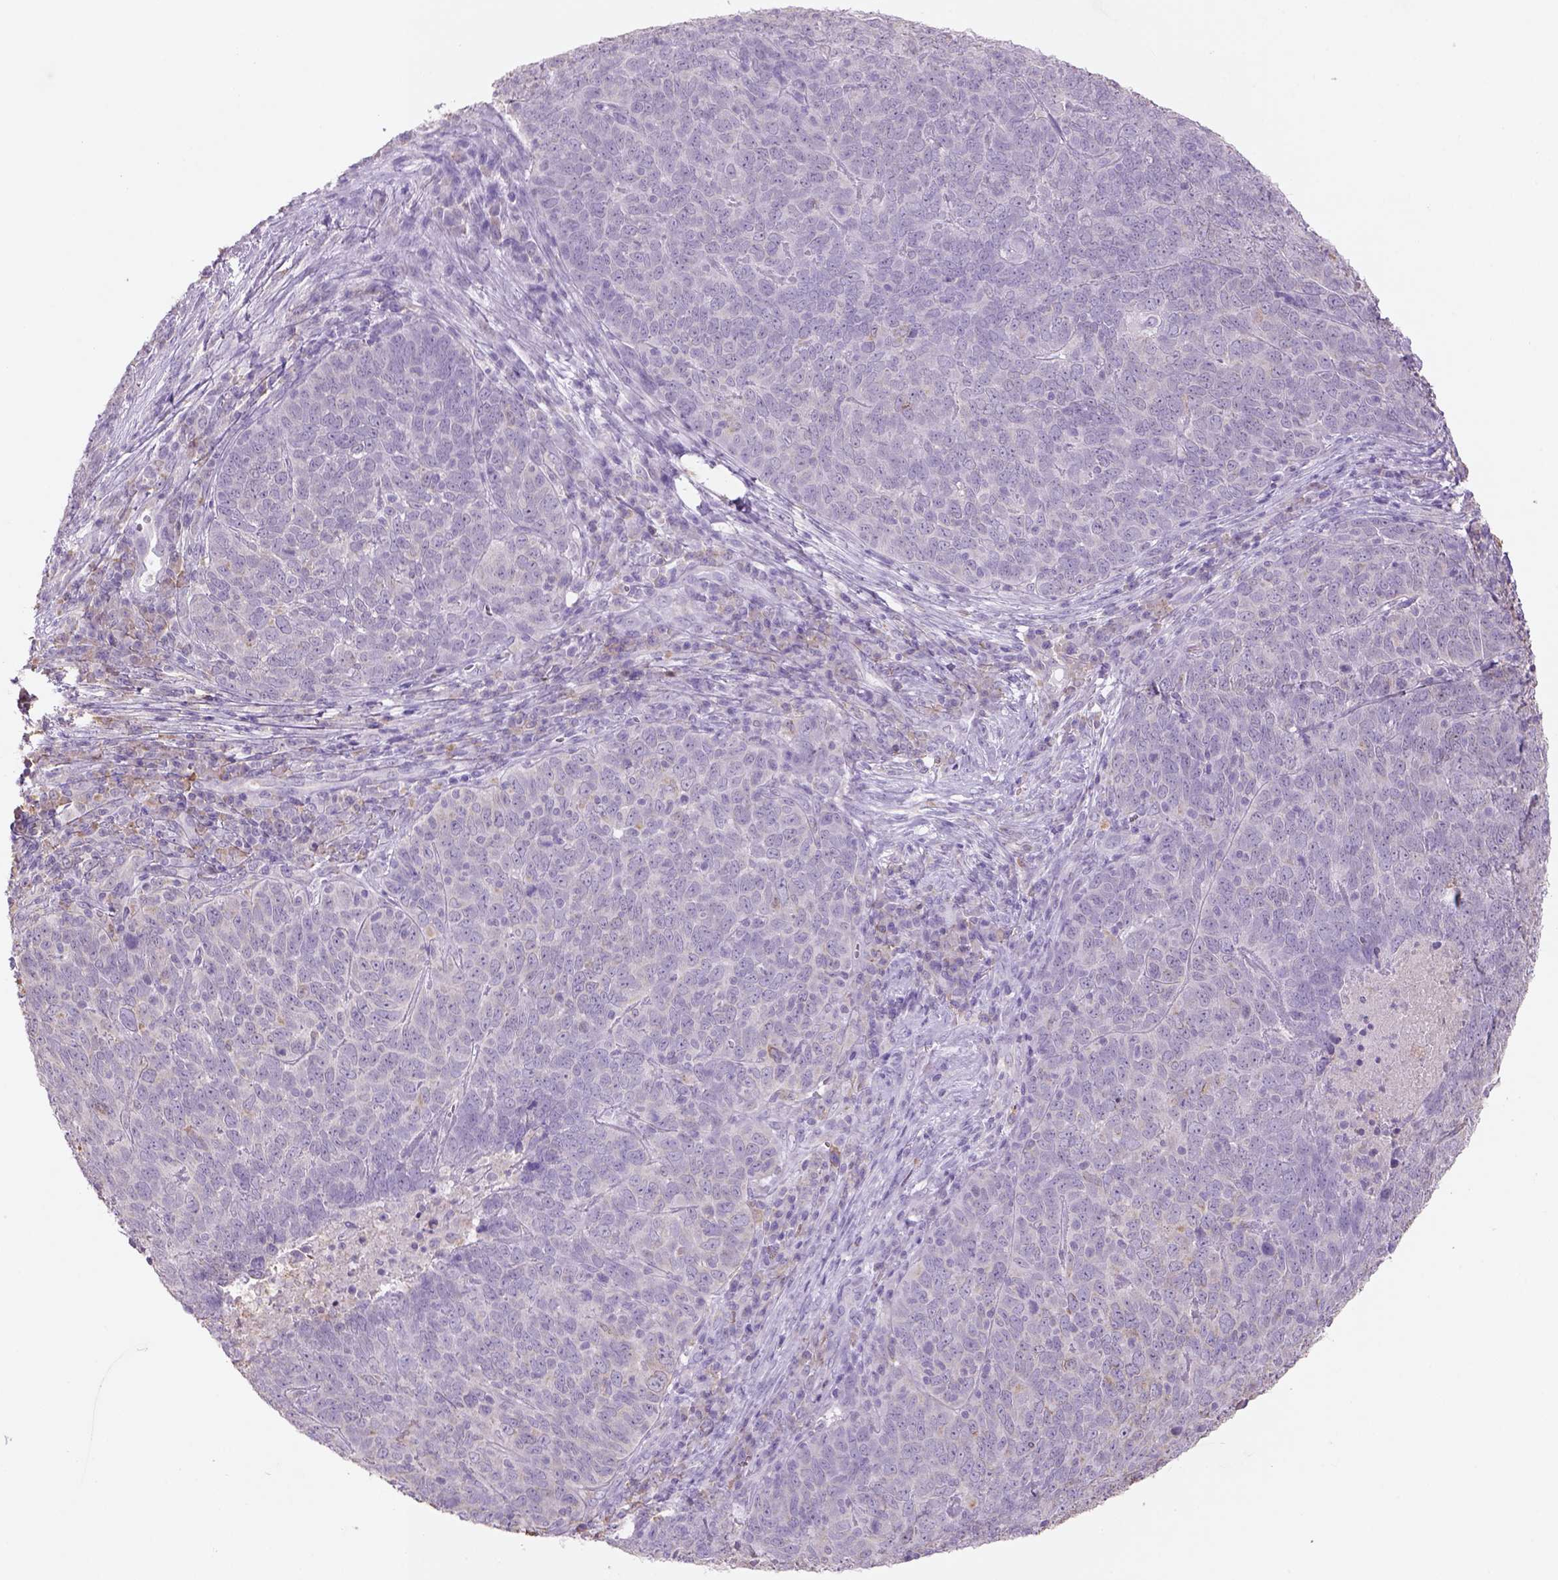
{"staining": {"intensity": "negative", "quantity": "none", "location": "none"}, "tissue": "skin cancer", "cell_type": "Tumor cells", "image_type": "cancer", "snomed": [{"axis": "morphology", "description": "Squamous cell carcinoma, NOS"}, {"axis": "topography", "description": "Skin"}, {"axis": "topography", "description": "Anal"}], "caption": "Image shows no significant protein positivity in tumor cells of skin squamous cell carcinoma. (Brightfield microscopy of DAB immunohistochemistry at high magnification).", "gene": "NAALAD2", "patient": {"sex": "female", "age": 51}}